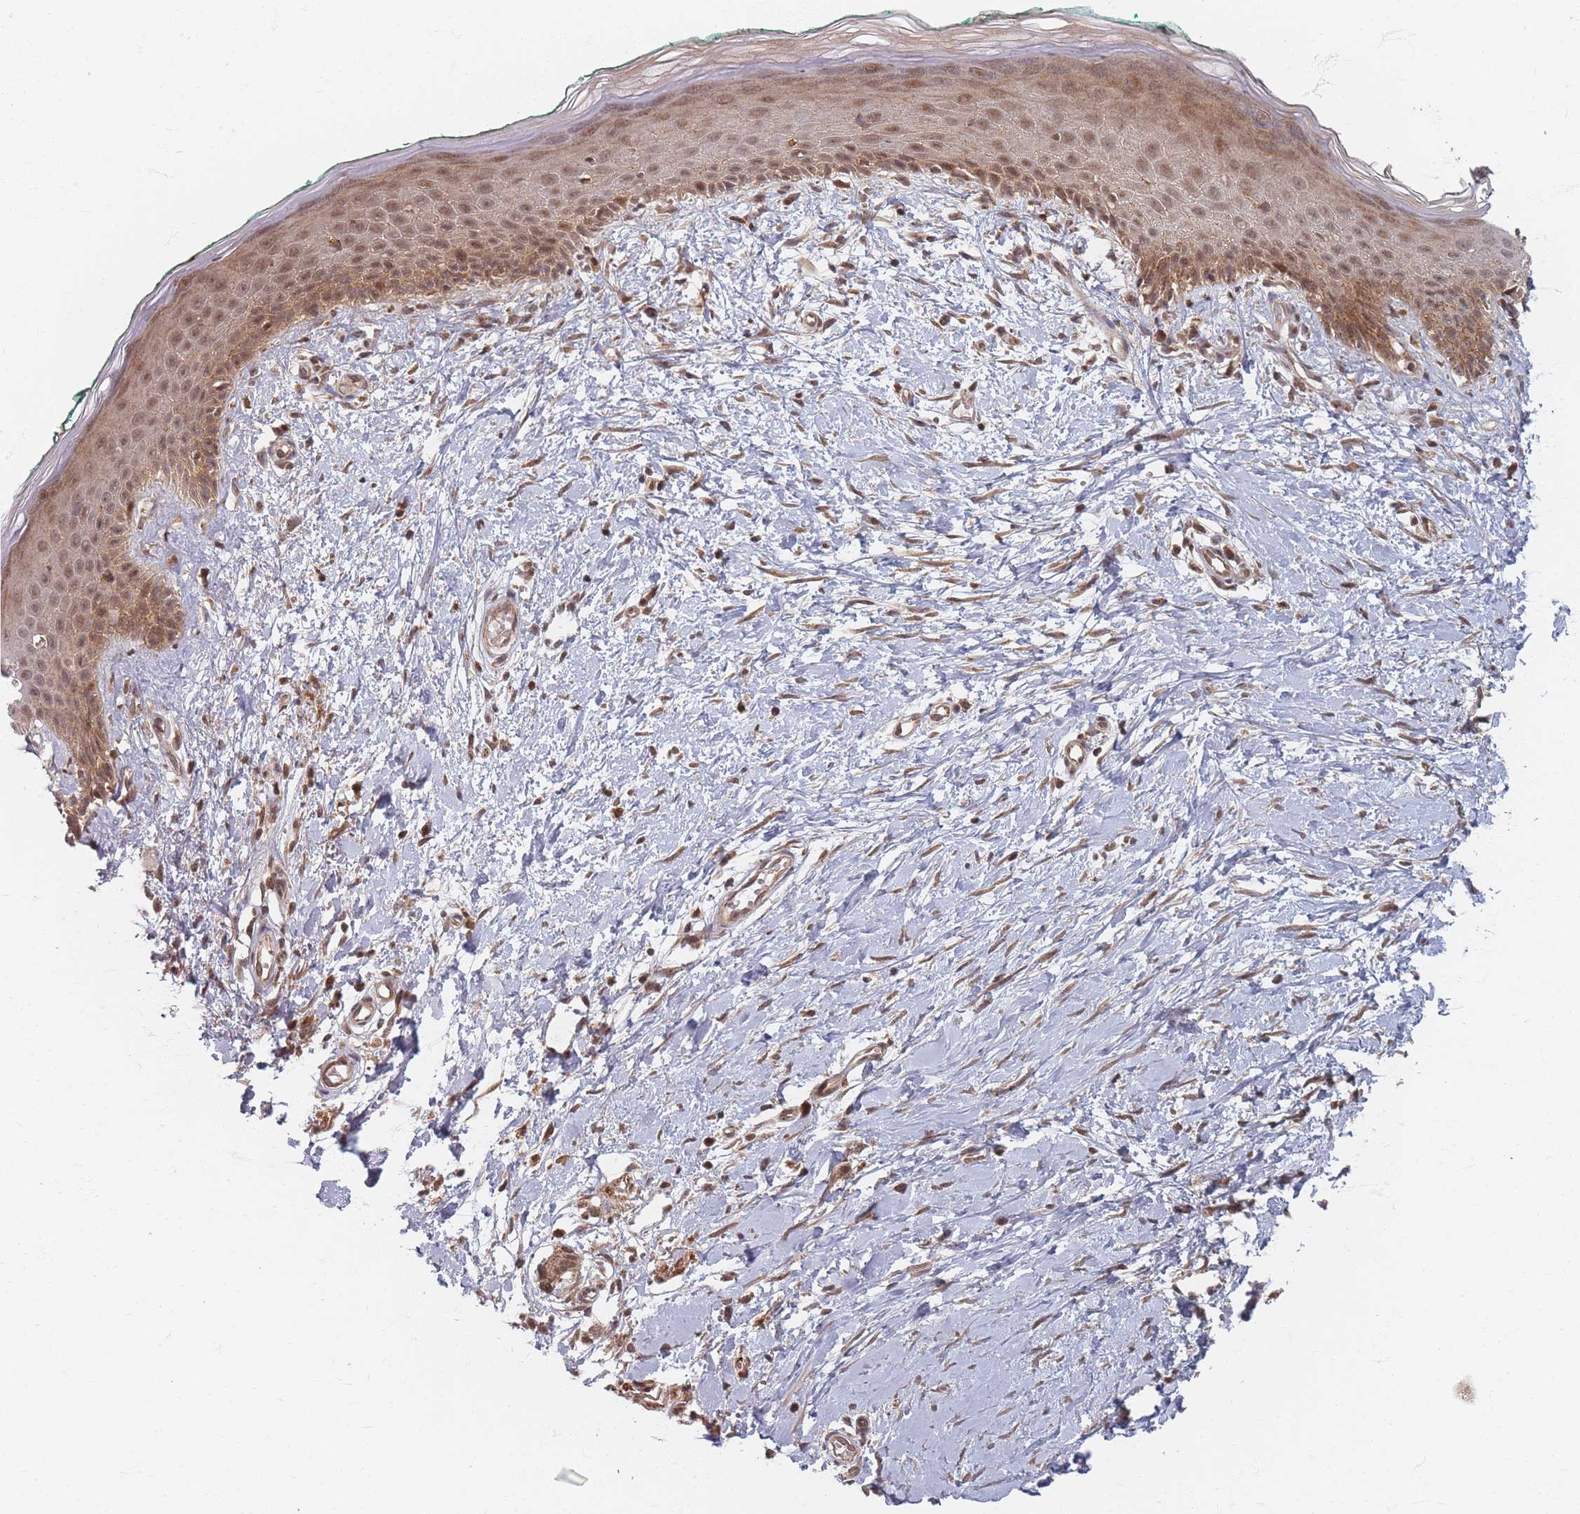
{"staining": {"intensity": "moderate", "quantity": ">75%", "location": "cytoplasmic/membranous"}, "tissue": "skin", "cell_type": "Fibroblasts", "image_type": "normal", "snomed": [{"axis": "morphology", "description": "Normal tissue, NOS"}, {"axis": "morphology", "description": "Malignant melanoma, NOS"}, {"axis": "topography", "description": "Skin"}], "caption": "Immunohistochemical staining of normal human skin demonstrates medium levels of moderate cytoplasmic/membranous staining in approximately >75% of fibroblasts. (brown staining indicates protein expression, while blue staining denotes nuclei).", "gene": "RADX", "patient": {"sex": "male", "age": 62}}